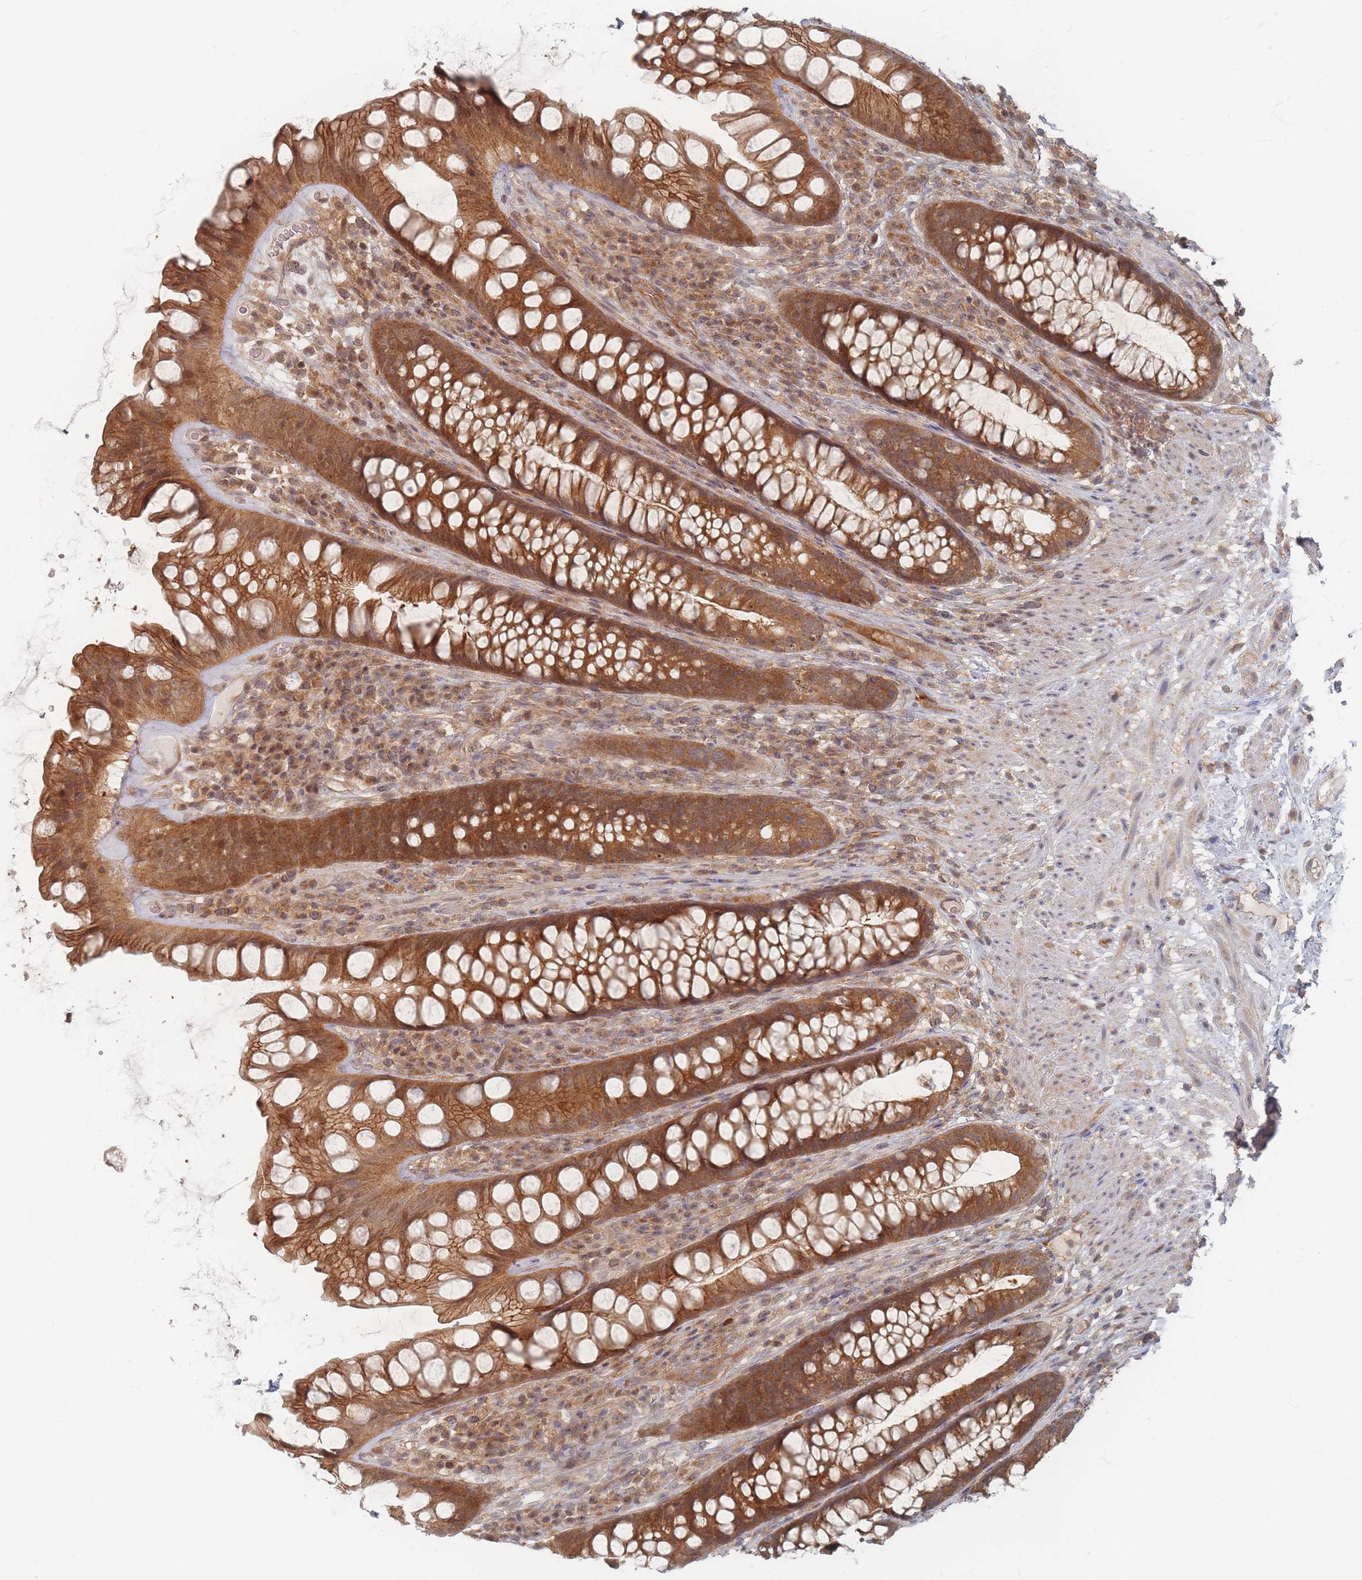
{"staining": {"intensity": "strong", "quantity": ">75%", "location": "cytoplasmic/membranous"}, "tissue": "rectum", "cell_type": "Glandular cells", "image_type": "normal", "snomed": [{"axis": "morphology", "description": "Normal tissue, NOS"}, {"axis": "topography", "description": "Rectum"}], "caption": "Benign rectum was stained to show a protein in brown. There is high levels of strong cytoplasmic/membranous staining in about >75% of glandular cells.", "gene": "PSMD9", "patient": {"sex": "male", "age": 74}}